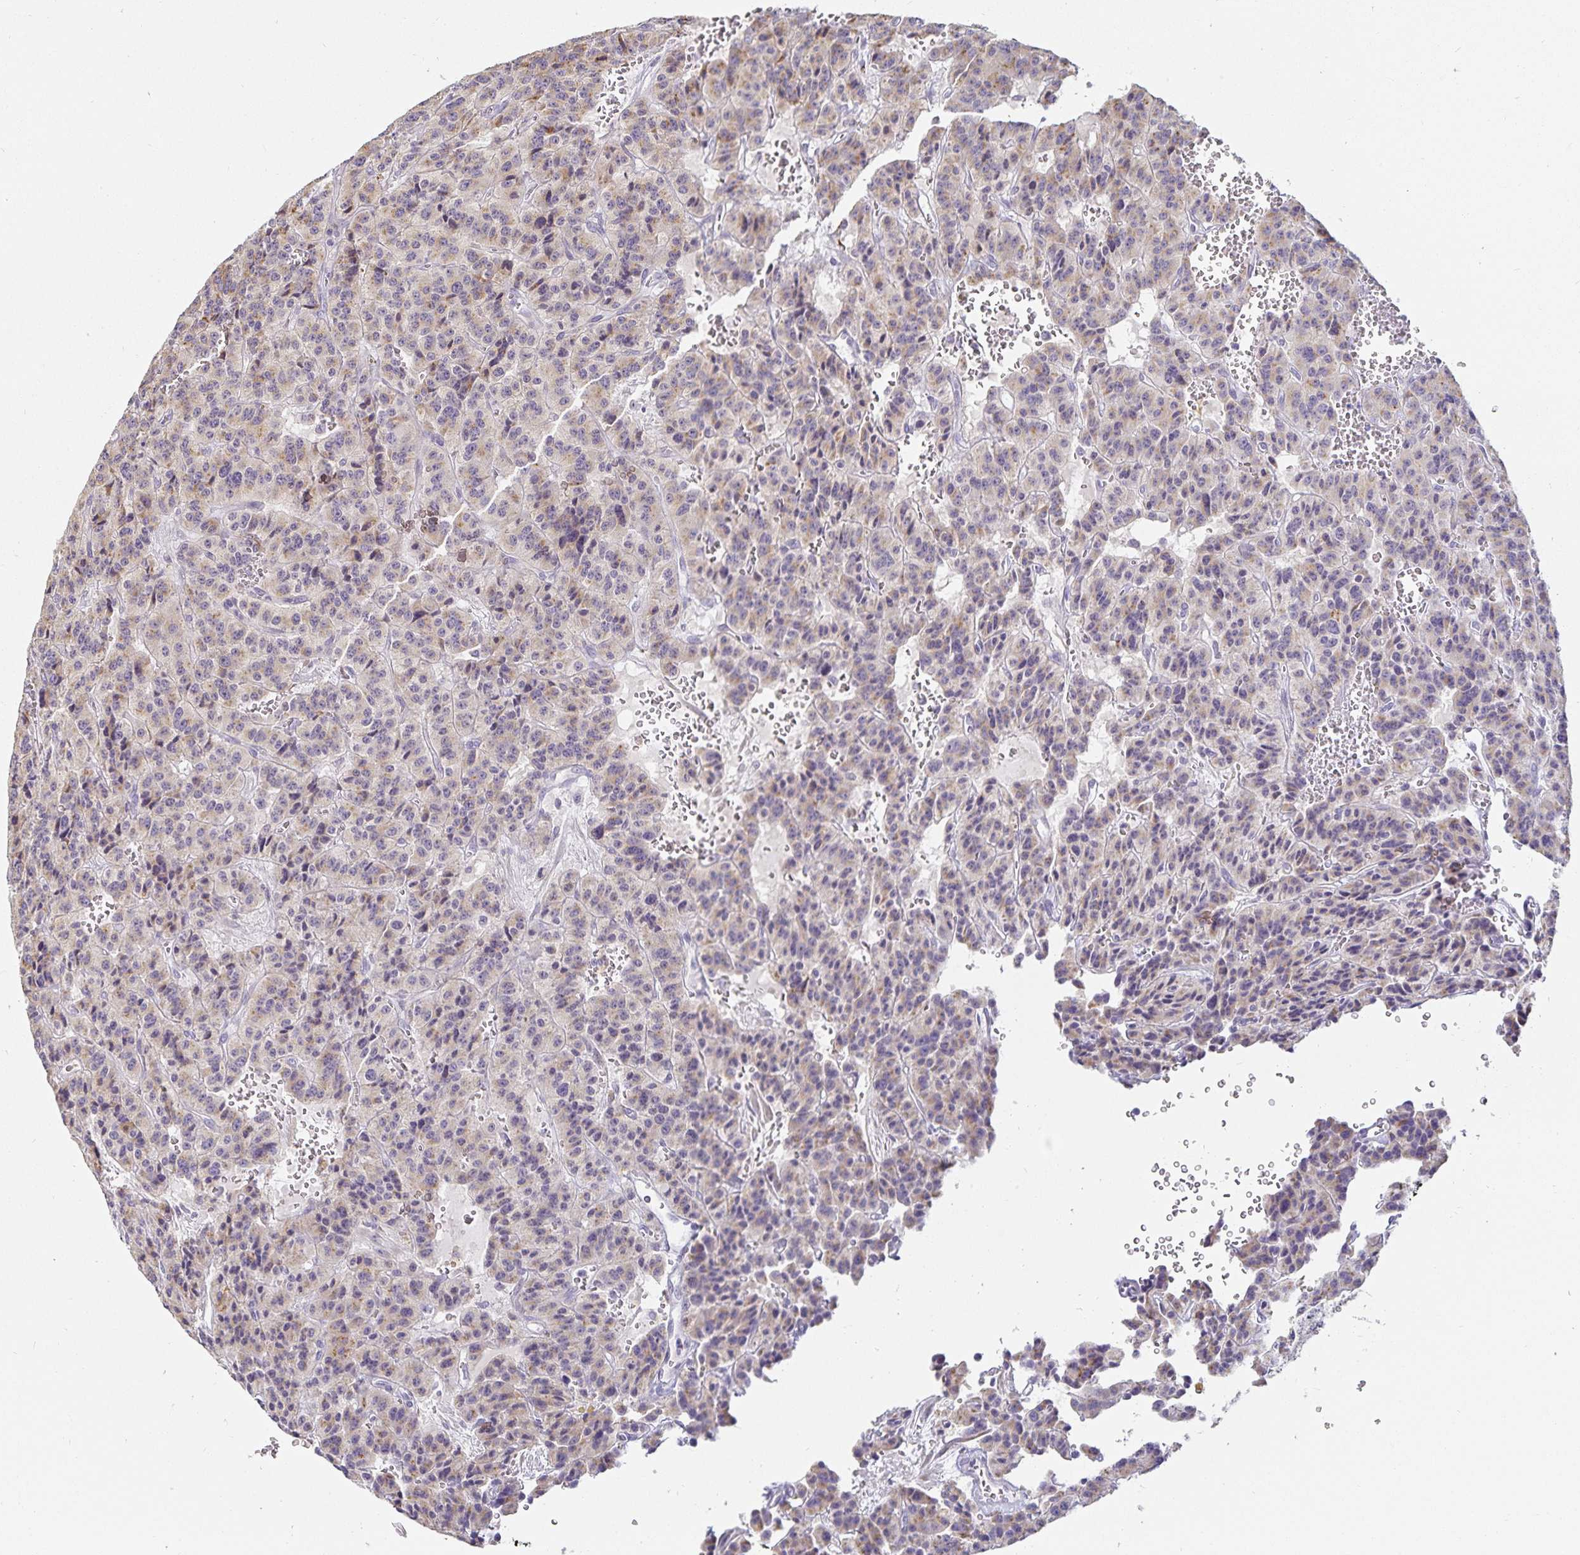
{"staining": {"intensity": "weak", "quantity": "<25%", "location": "cytoplasmic/membranous"}, "tissue": "carcinoid", "cell_type": "Tumor cells", "image_type": "cancer", "snomed": [{"axis": "morphology", "description": "Carcinoid, malignant, NOS"}, {"axis": "topography", "description": "Lung"}], "caption": "This is an immunohistochemistry (IHC) histopathology image of carcinoid. There is no staining in tumor cells.", "gene": "GP2", "patient": {"sex": "female", "age": 71}}